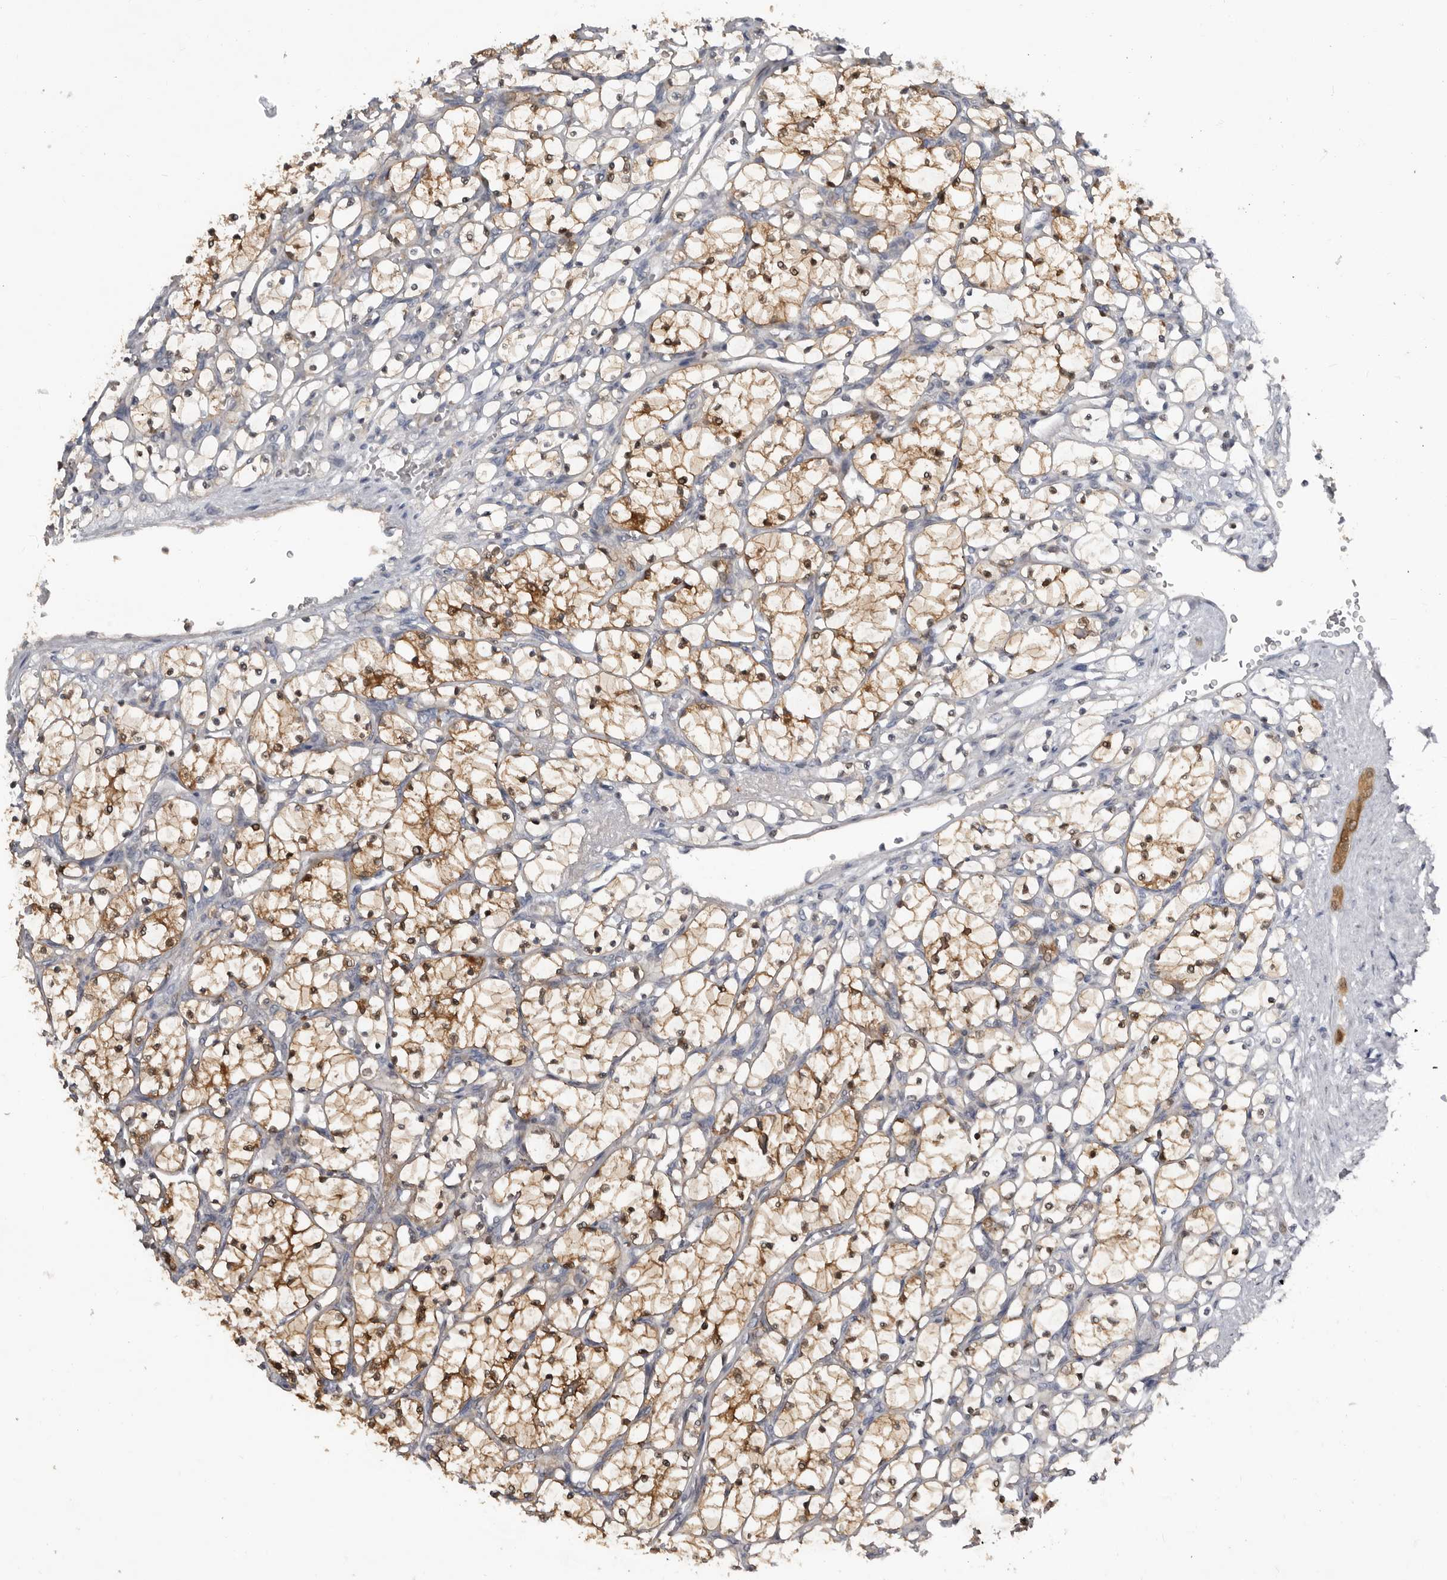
{"staining": {"intensity": "moderate", "quantity": ">75%", "location": "cytoplasmic/membranous"}, "tissue": "renal cancer", "cell_type": "Tumor cells", "image_type": "cancer", "snomed": [{"axis": "morphology", "description": "Adenocarcinoma, NOS"}, {"axis": "topography", "description": "Kidney"}], "caption": "Immunohistochemistry (IHC) (DAB) staining of human adenocarcinoma (renal) reveals moderate cytoplasmic/membranous protein expression in approximately >75% of tumor cells.", "gene": "RBKS", "patient": {"sex": "female", "age": 69}}